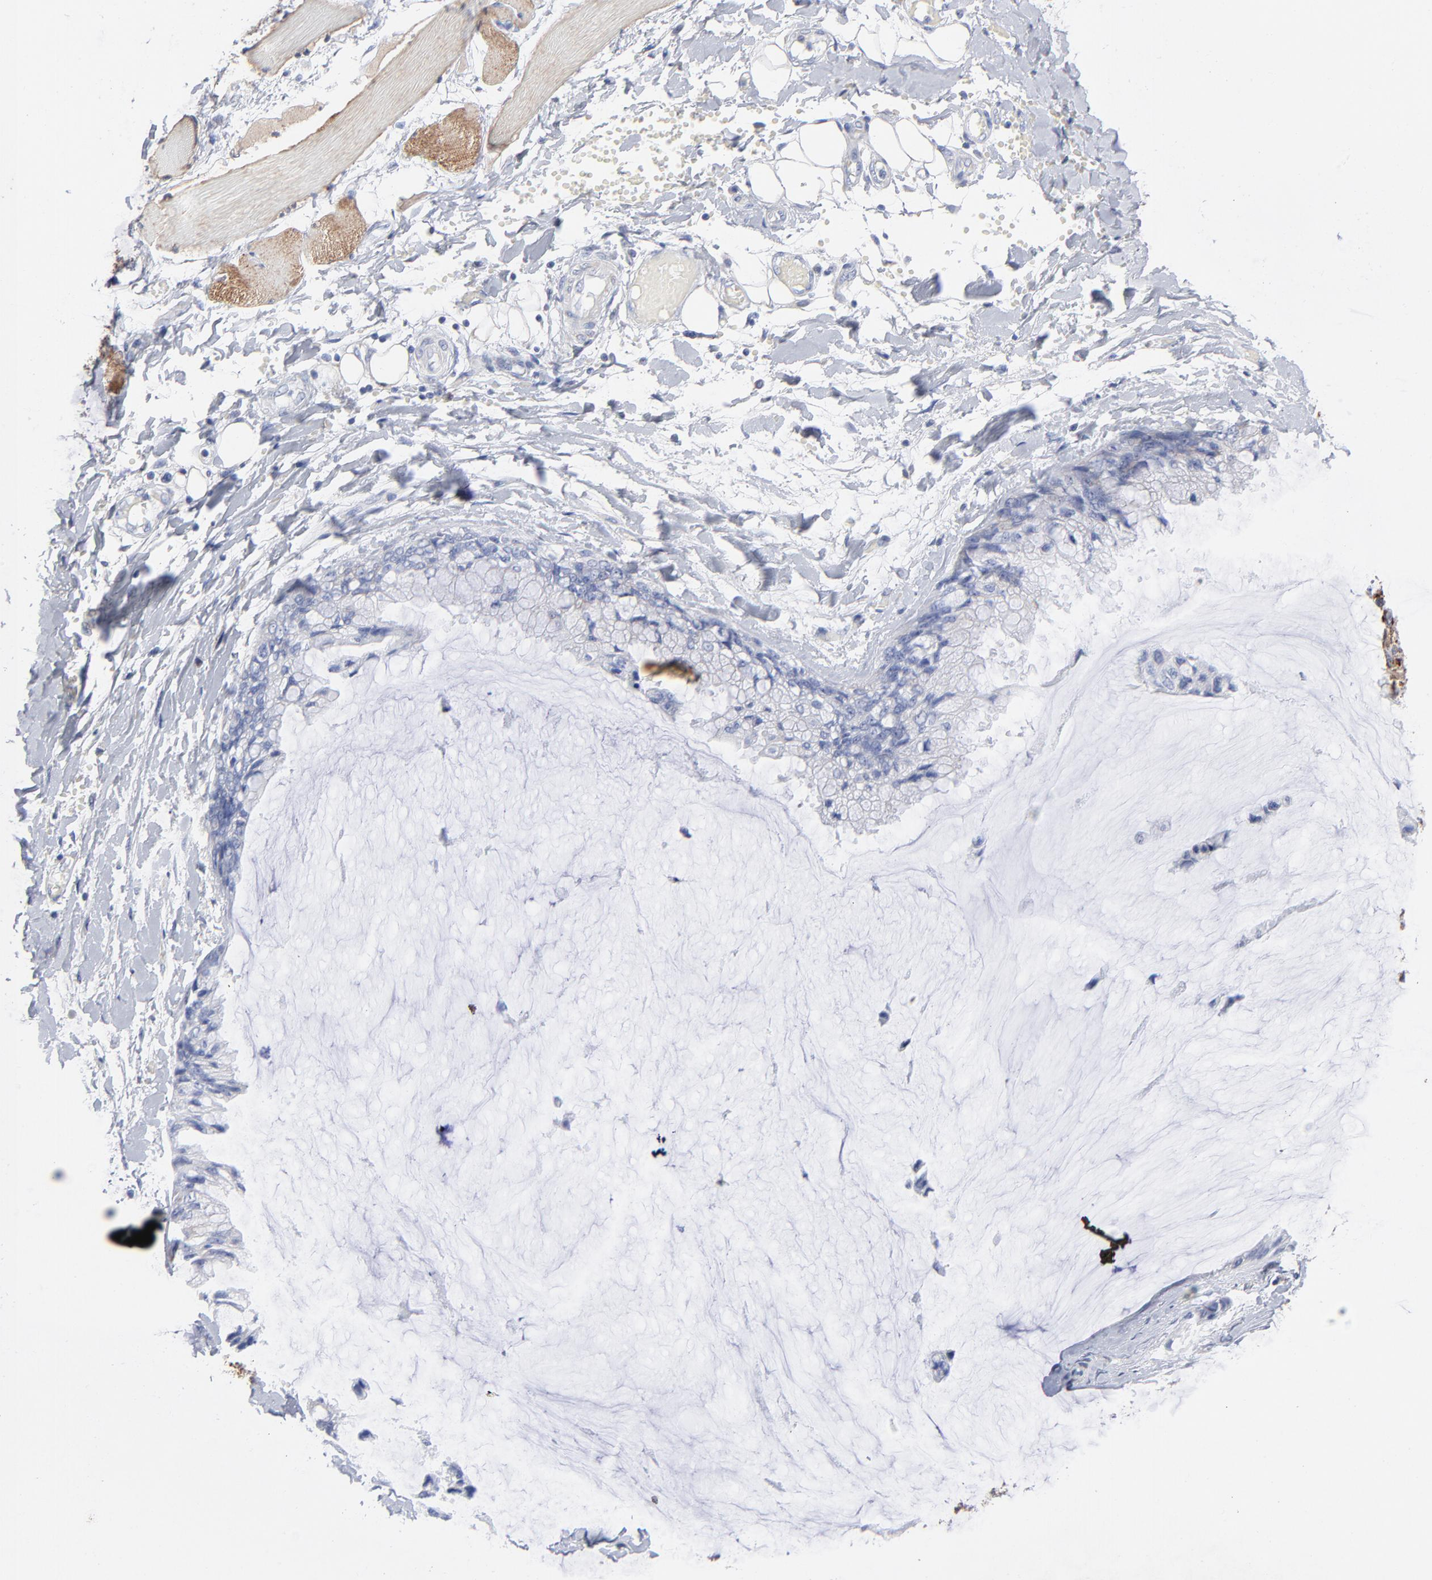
{"staining": {"intensity": "weak", "quantity": ">75%", "location": "cytoplasmic/membranous"}, "tissue": "ovarian cancer", "cell_type": "Tumor cells", "image_type": "cancer", "snomed": [{"axis": "morphology", "description": "Cystadenocarcinoma, mucinous, NOS"}, {"axis": "topography", "description": "Ovary"}], "caption": "This histopathology image shows immunohistochemistry (IHC) staining of human ovarian cancer, with low weak cytoplasmic/membranous expression in approximately >75% of tumor cells.", "gene": "CHCHD10", "patient": {"sex": "female", "age": 39}}